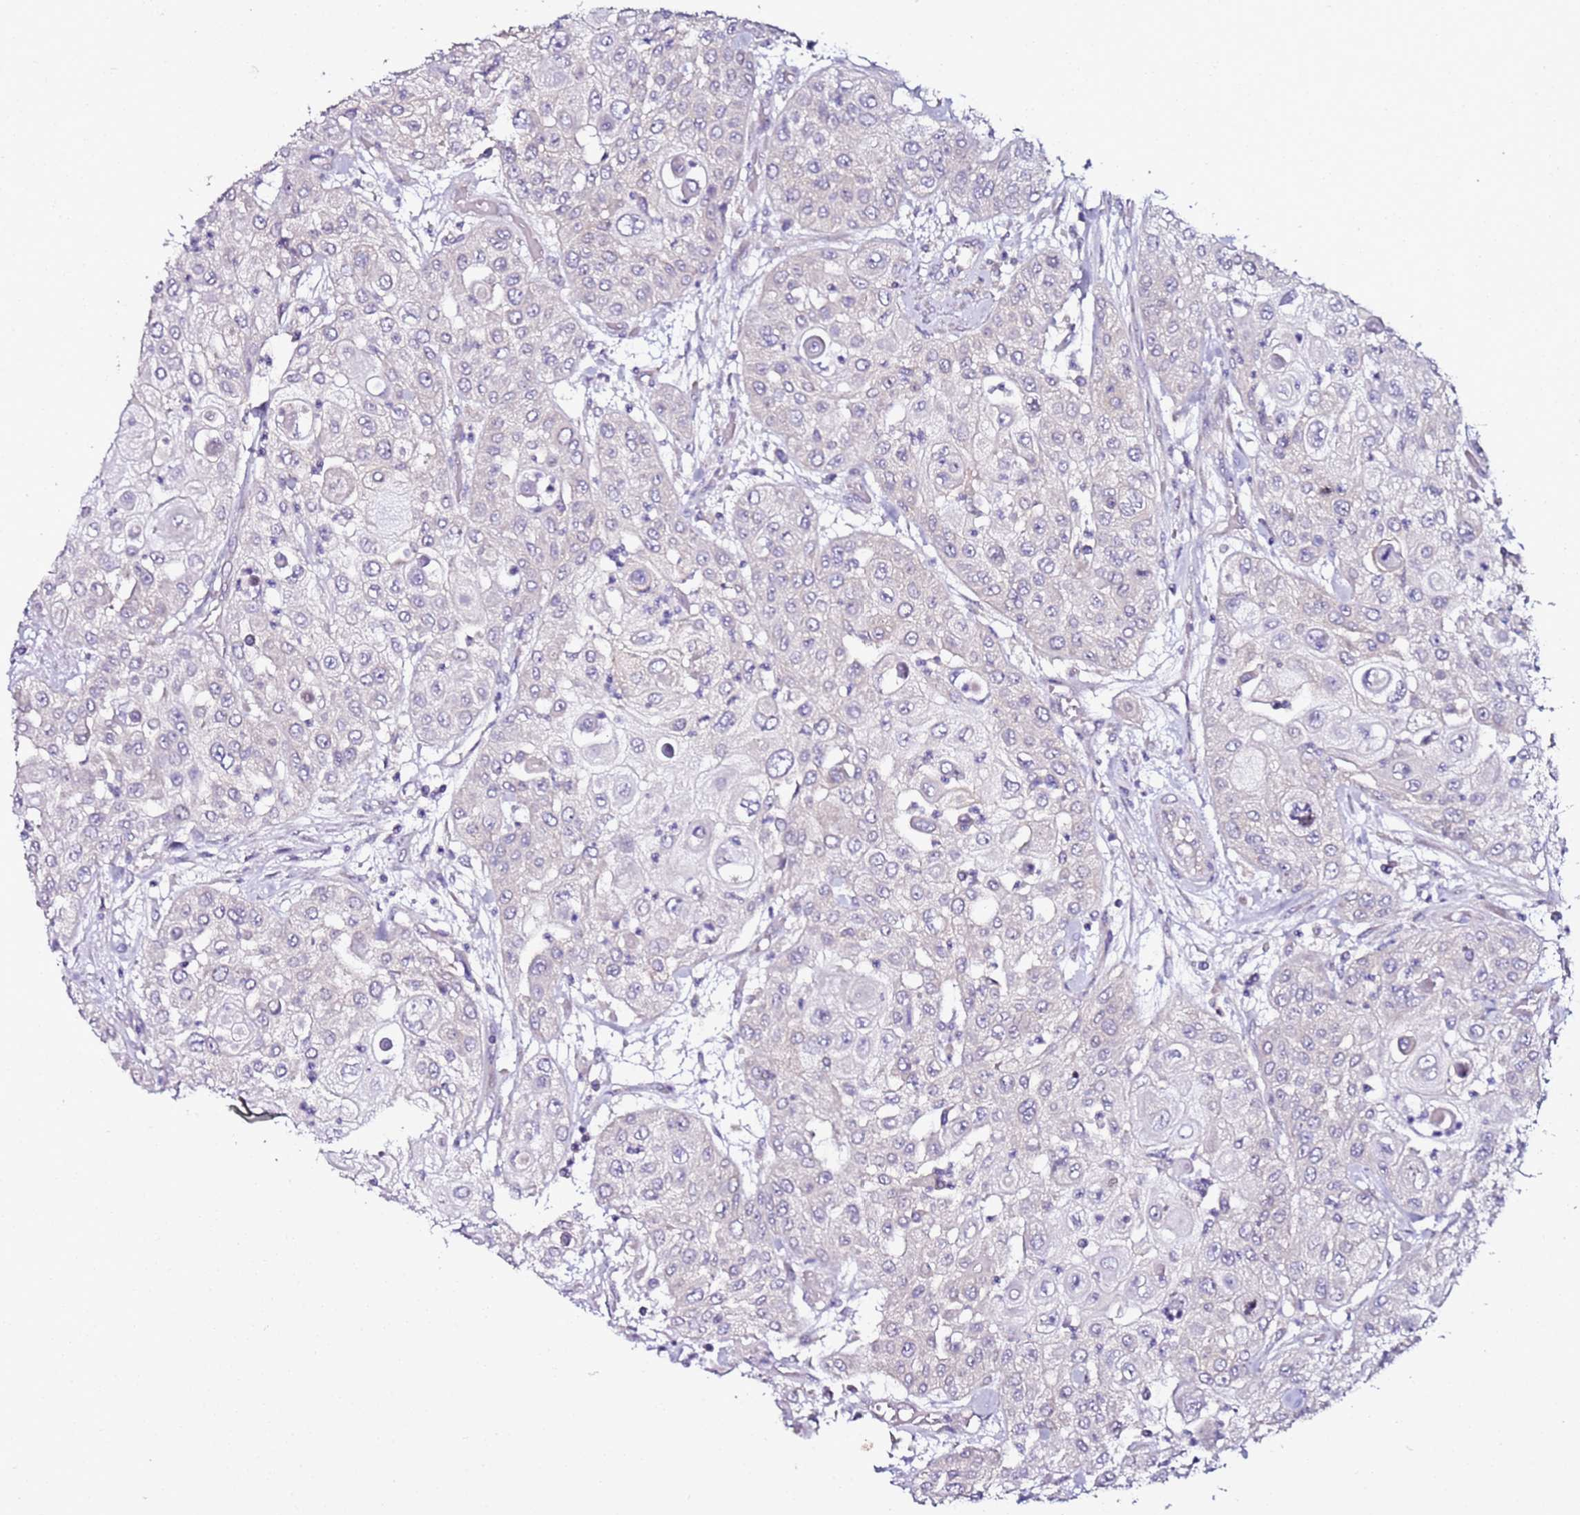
{"staining": {"intensity": "negative", "quantity": "none", "location": "none"}, "tissue": "urothelial cancer", "cell_type": "Tumor cells", "image_type": "cancer", "snomed": [{"axis": "morphology", "description": "Urothelial carcinoma, High grade"}, {"axis": "topography", "description": "Urinary bladder"}], "caption": "IHC histopathology image of human urothelial cancer stained for a protein (brown), which shows no expression in tumor cells.", "gene": "SRRM5", "patient": {"sex": "female", "age": 79}}